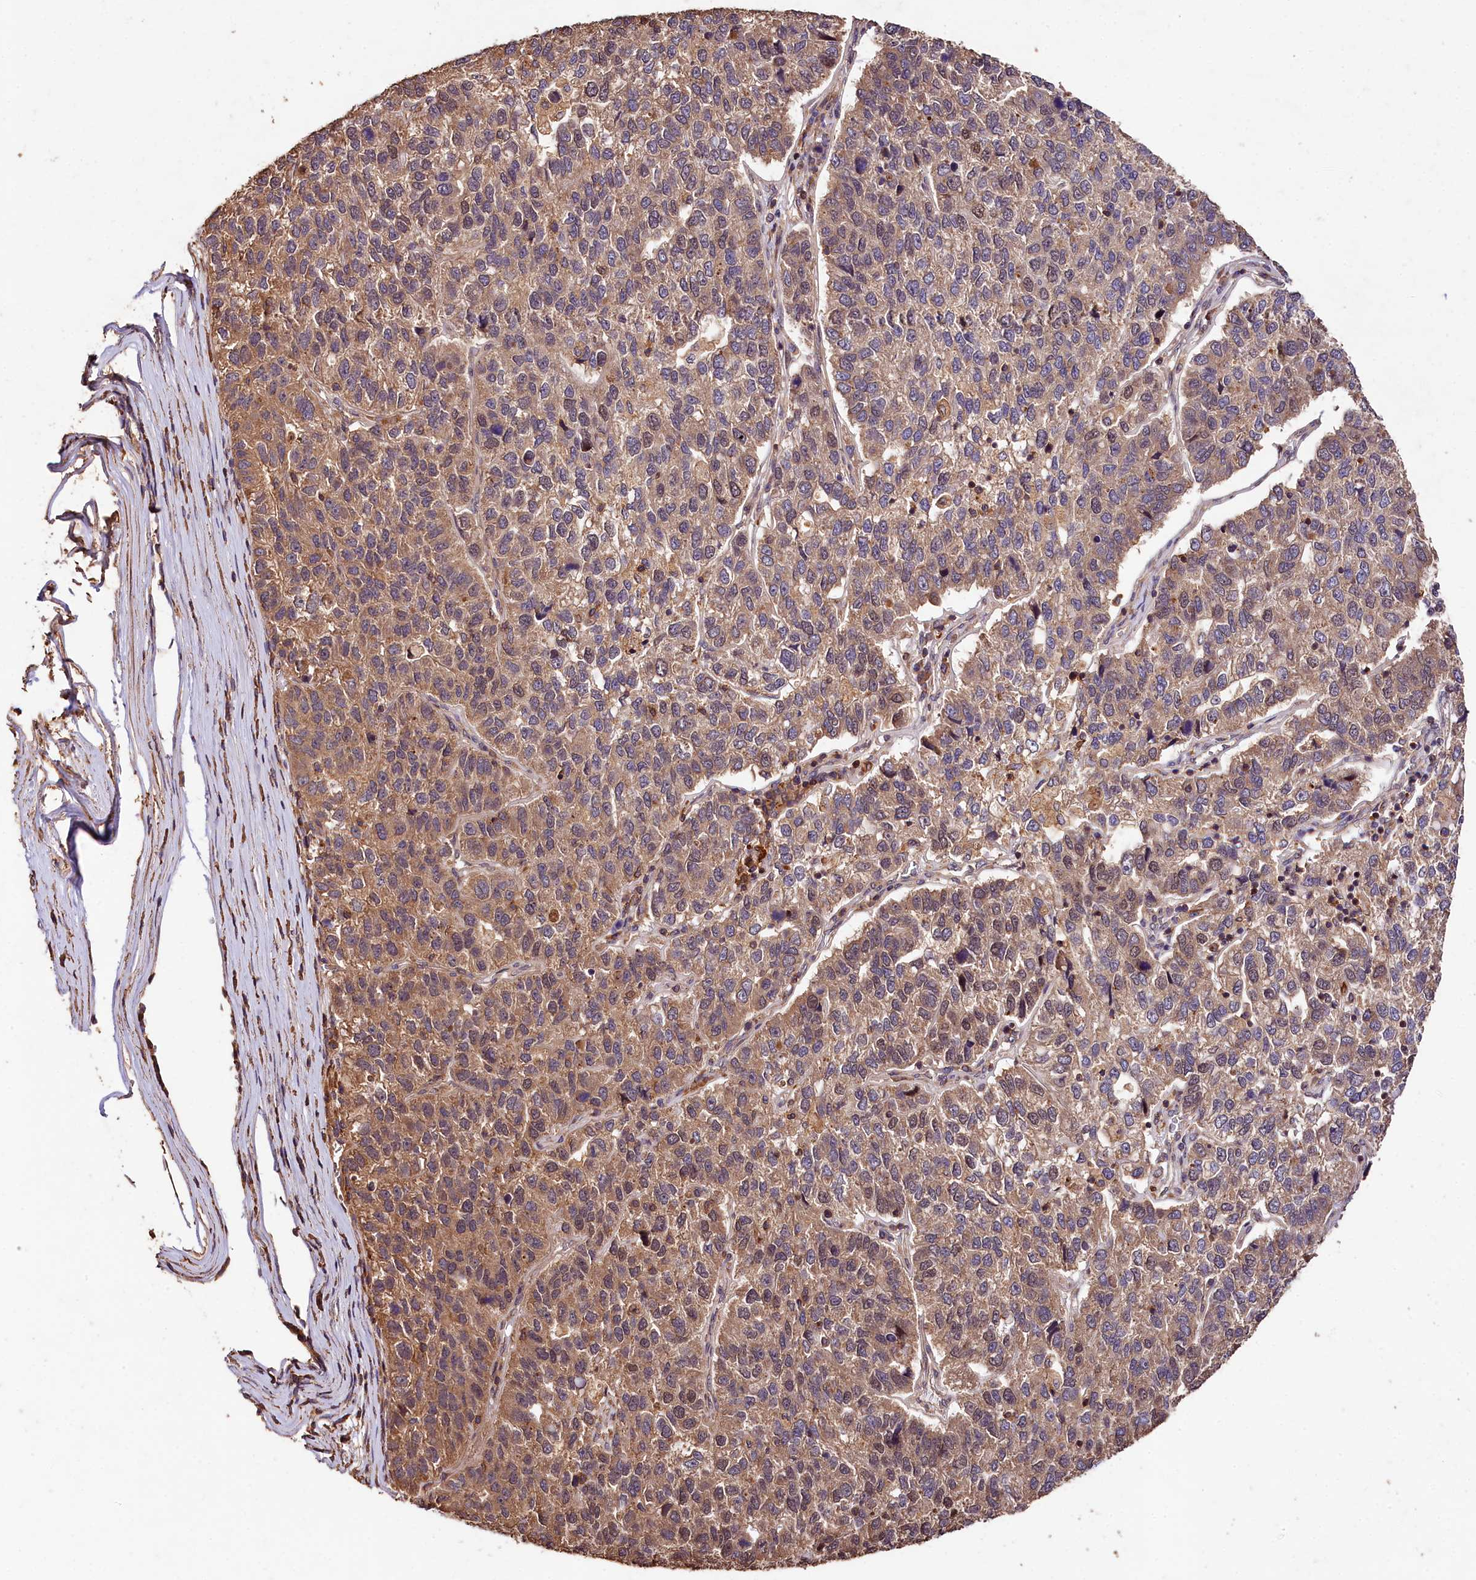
{"staining": {"intensity": "moderate", "quantity": ">75%", "location": "cytoplasmic/membranous"}, "tissue": "pancreatic cancer", "cell_type": "Tumor cells", "image_type": "cancer", "snomed": [{"axis": "morphology", "description": "Adenocarcinoma, NOS"}, {"axis": "topography", "description": "Pancreas"}], "caption": "A brown stain labels moderate cytoplasmic/membranous positivity of a protein in pancreatic cancer (adenocarcinoma) tumor cells.", "gene": "KPTN", "patient": {"sex": "female", "age": 61}}